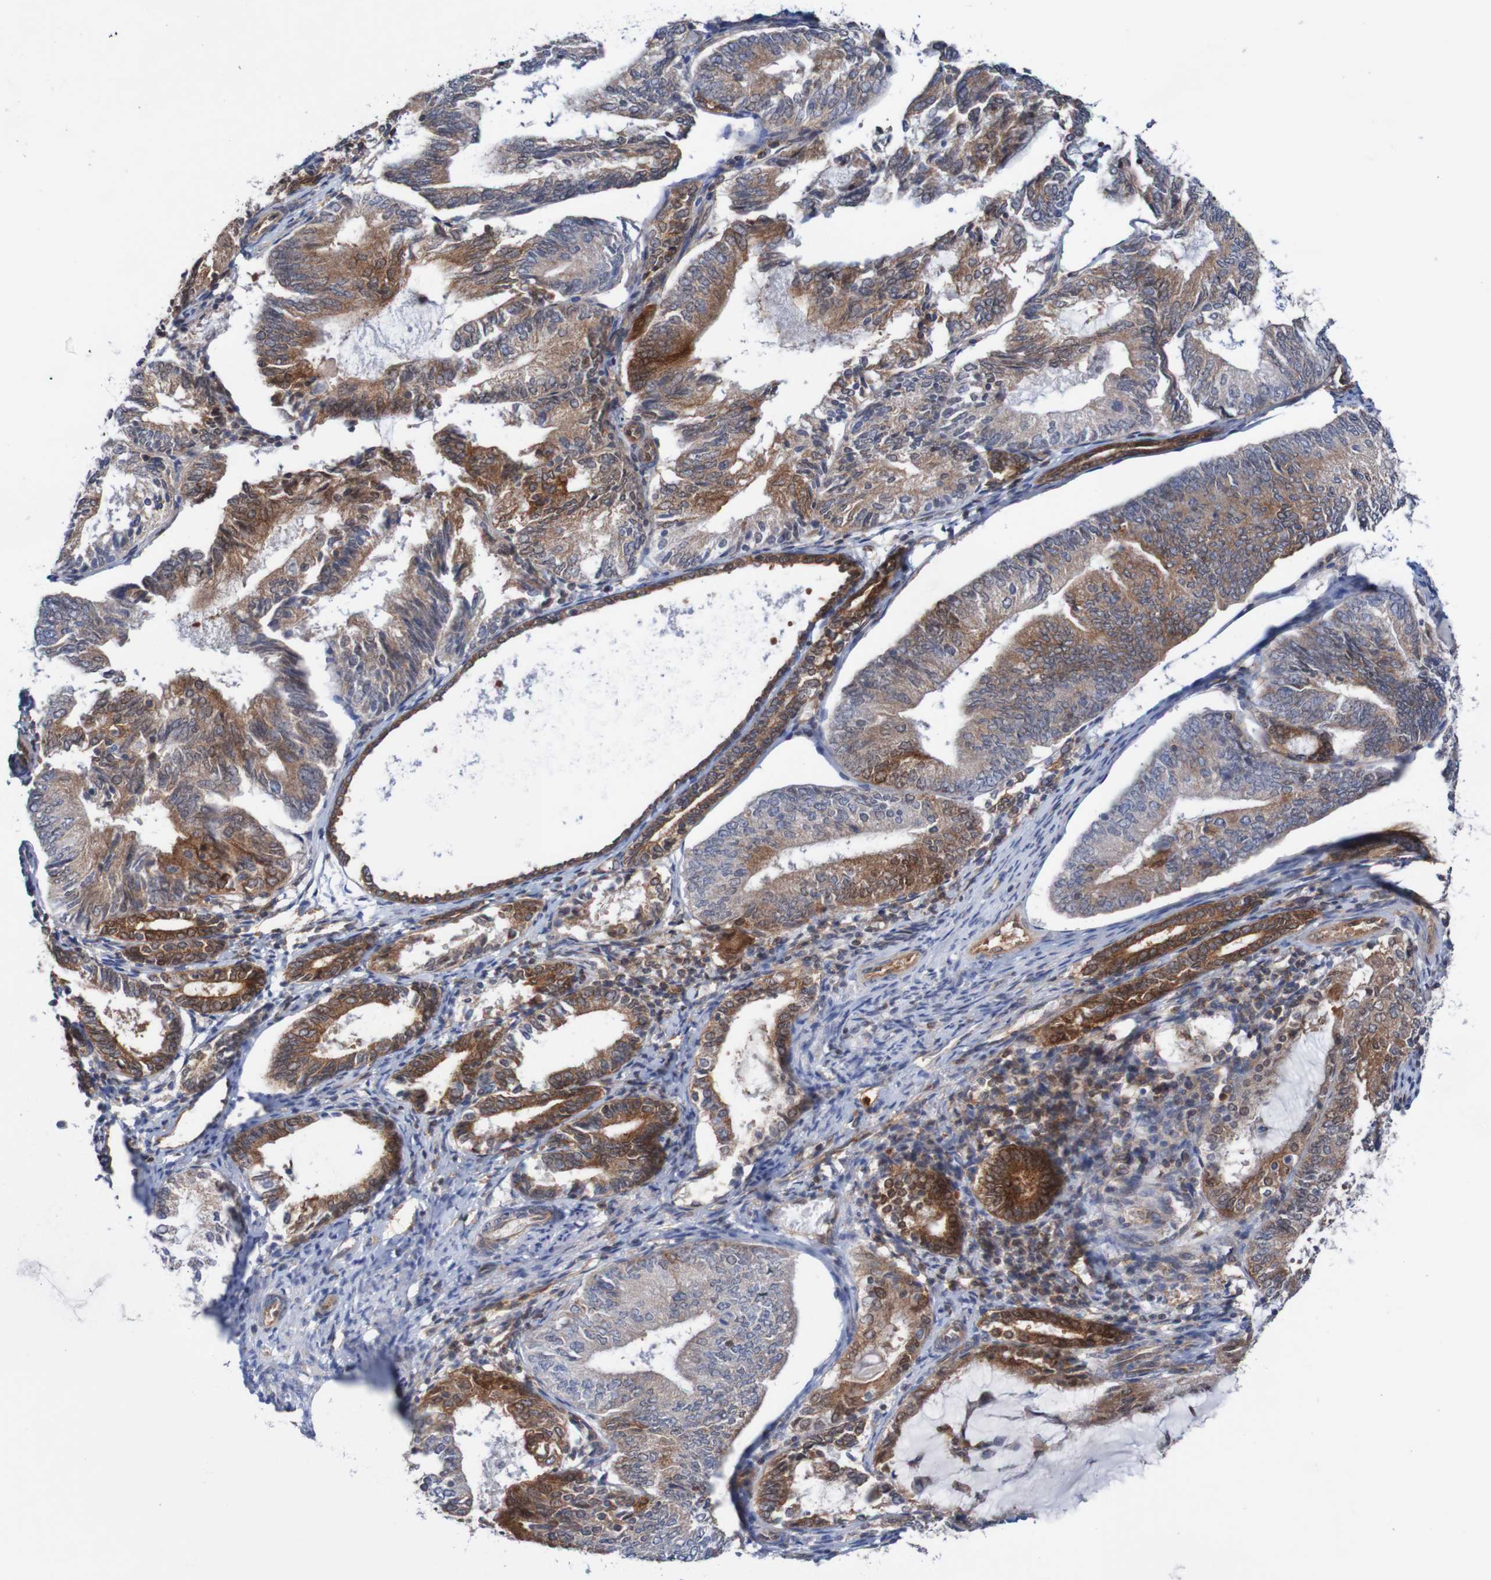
{"staining": {"intensity": "moderate", "quantity": ">75%", "location": "cytoplasmic/membranous"}, "tissue": "endometrial cancer", "cell_type": "Tumor cells", "image_type": "cancer", "snomed": [{"axis": "morphology", "description": "Adenocarcinoma, NOS"}, {"axis": "topography", "description": "Endometrium"}], "caption": "Immunohistochemical staining of human endometrial cancer (adenocarcinoma) exhibits moderate cytoplasmic/membranous protein positivity in approximately >75% of tumor cells. (Stains: DAB in brown, nuclei in blue, Microscopy: brightfield microscopy at high magnification).", "gene": "RIGI", "patient": {"sex": "female", "age": 81}}